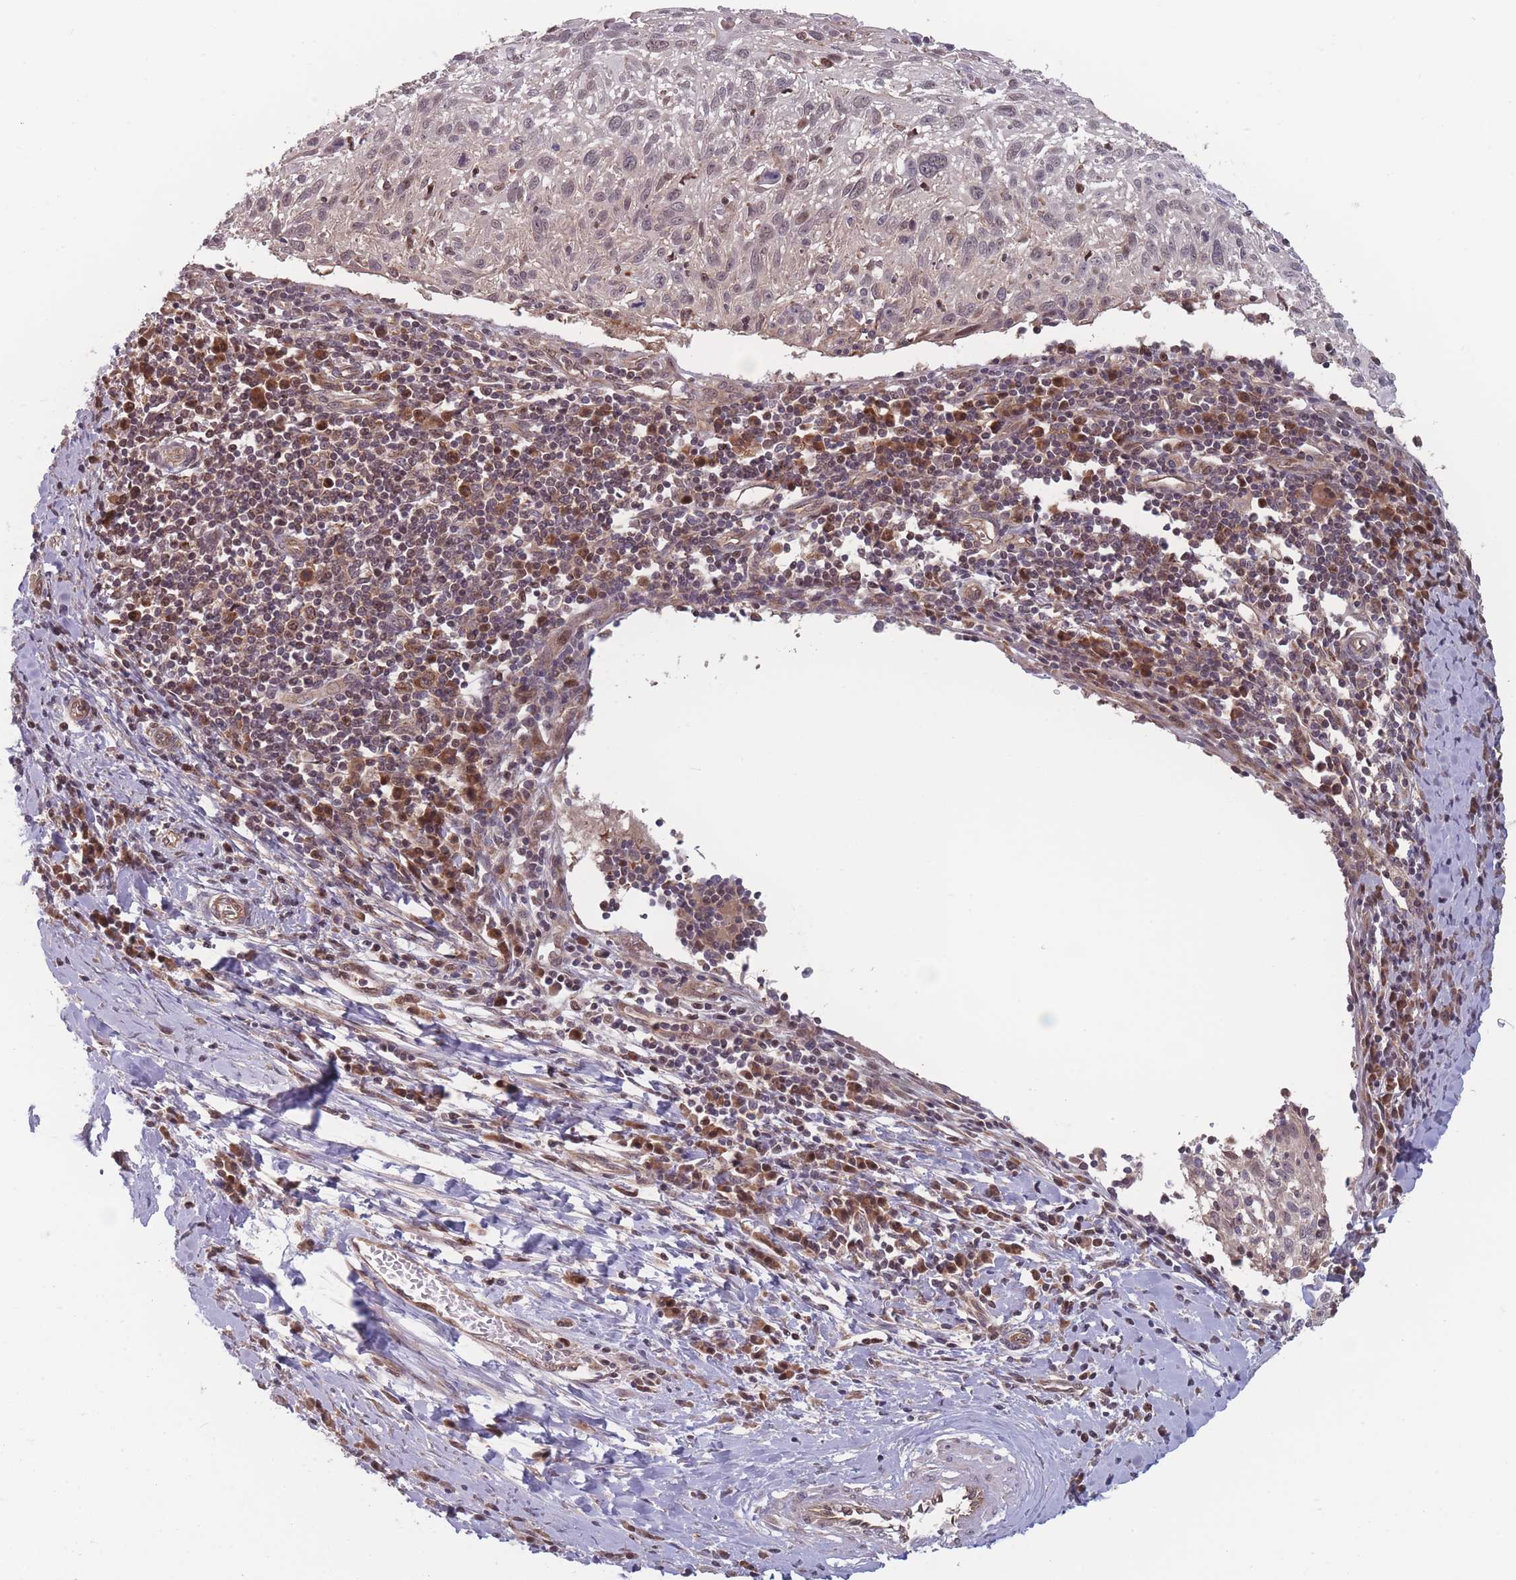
{"staining": {"intensity": "negative", "quantity": "none", "location": "none"}, "tissue": "cervical cancer", "cell_type": "Tumor cells", "image_type": "cancer", "snomed": [{"axis": "morphology", "description": "Squamous cell carcinoma, NOS"}, {"axis": "topography", "description": "Cervix"}], "caption": "Immunohistochemistry of cervical cancer (squamous cell carcinoma) demonstrates no positivity in tumor cells.", "gene": "RPS18", "patient": {"sex": "female", "age": 51}}